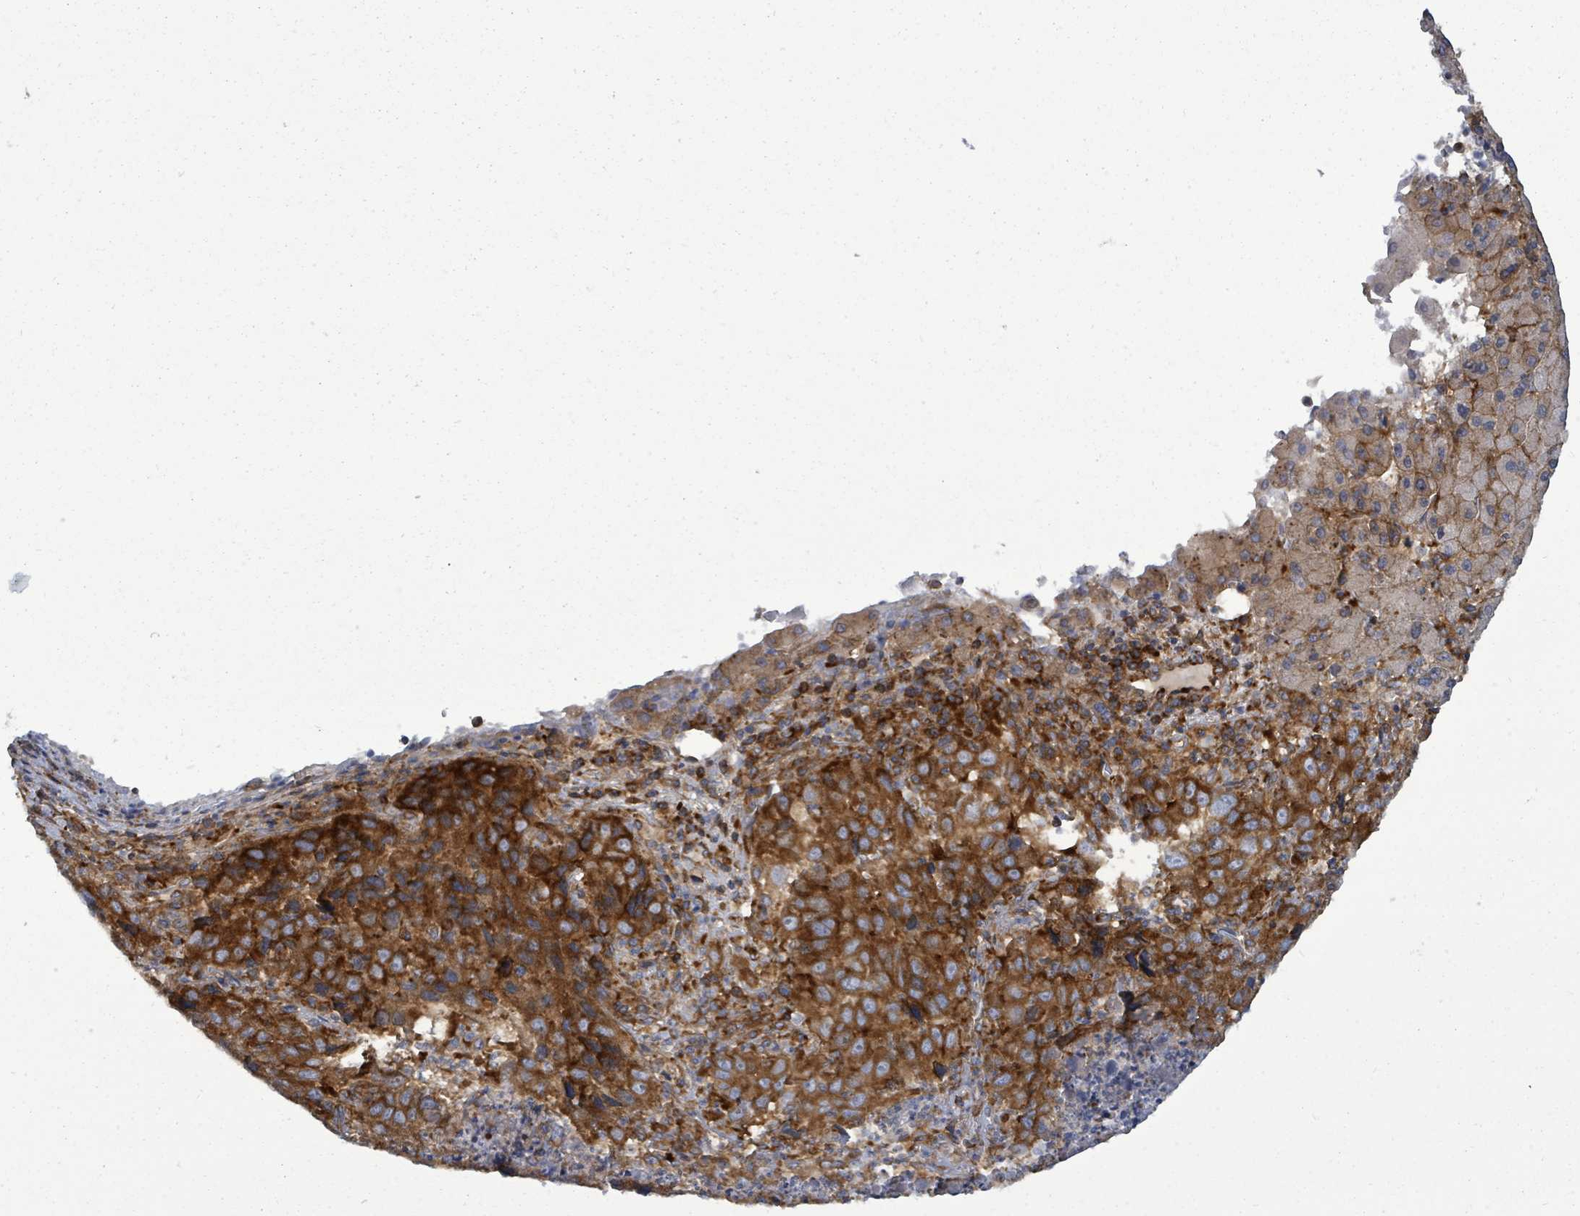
{"staining": {"intensity": "strong", "quantity": ">75%", "location": "cytoplasmic/membranous"}, "tissue": "liver cancer", "cell_type": "Tumor cells", "image_type": "cancer", "snomed": [{"axis": "morphology", "description": "Carcinoma, Hepatocellular, NOS"}, {"axis": "topography", "description": "Liver"}], "caption": "The immunohistochemical stain shows strong cytoplasmic/membranous positivity in tumor cells of liver hepatocellular carcinoma tissue. The protein is shown in brown color, while the nuclei are stained blue.", "gene": "EIF3C", "patient": {"sex": "male", "age": 63}}